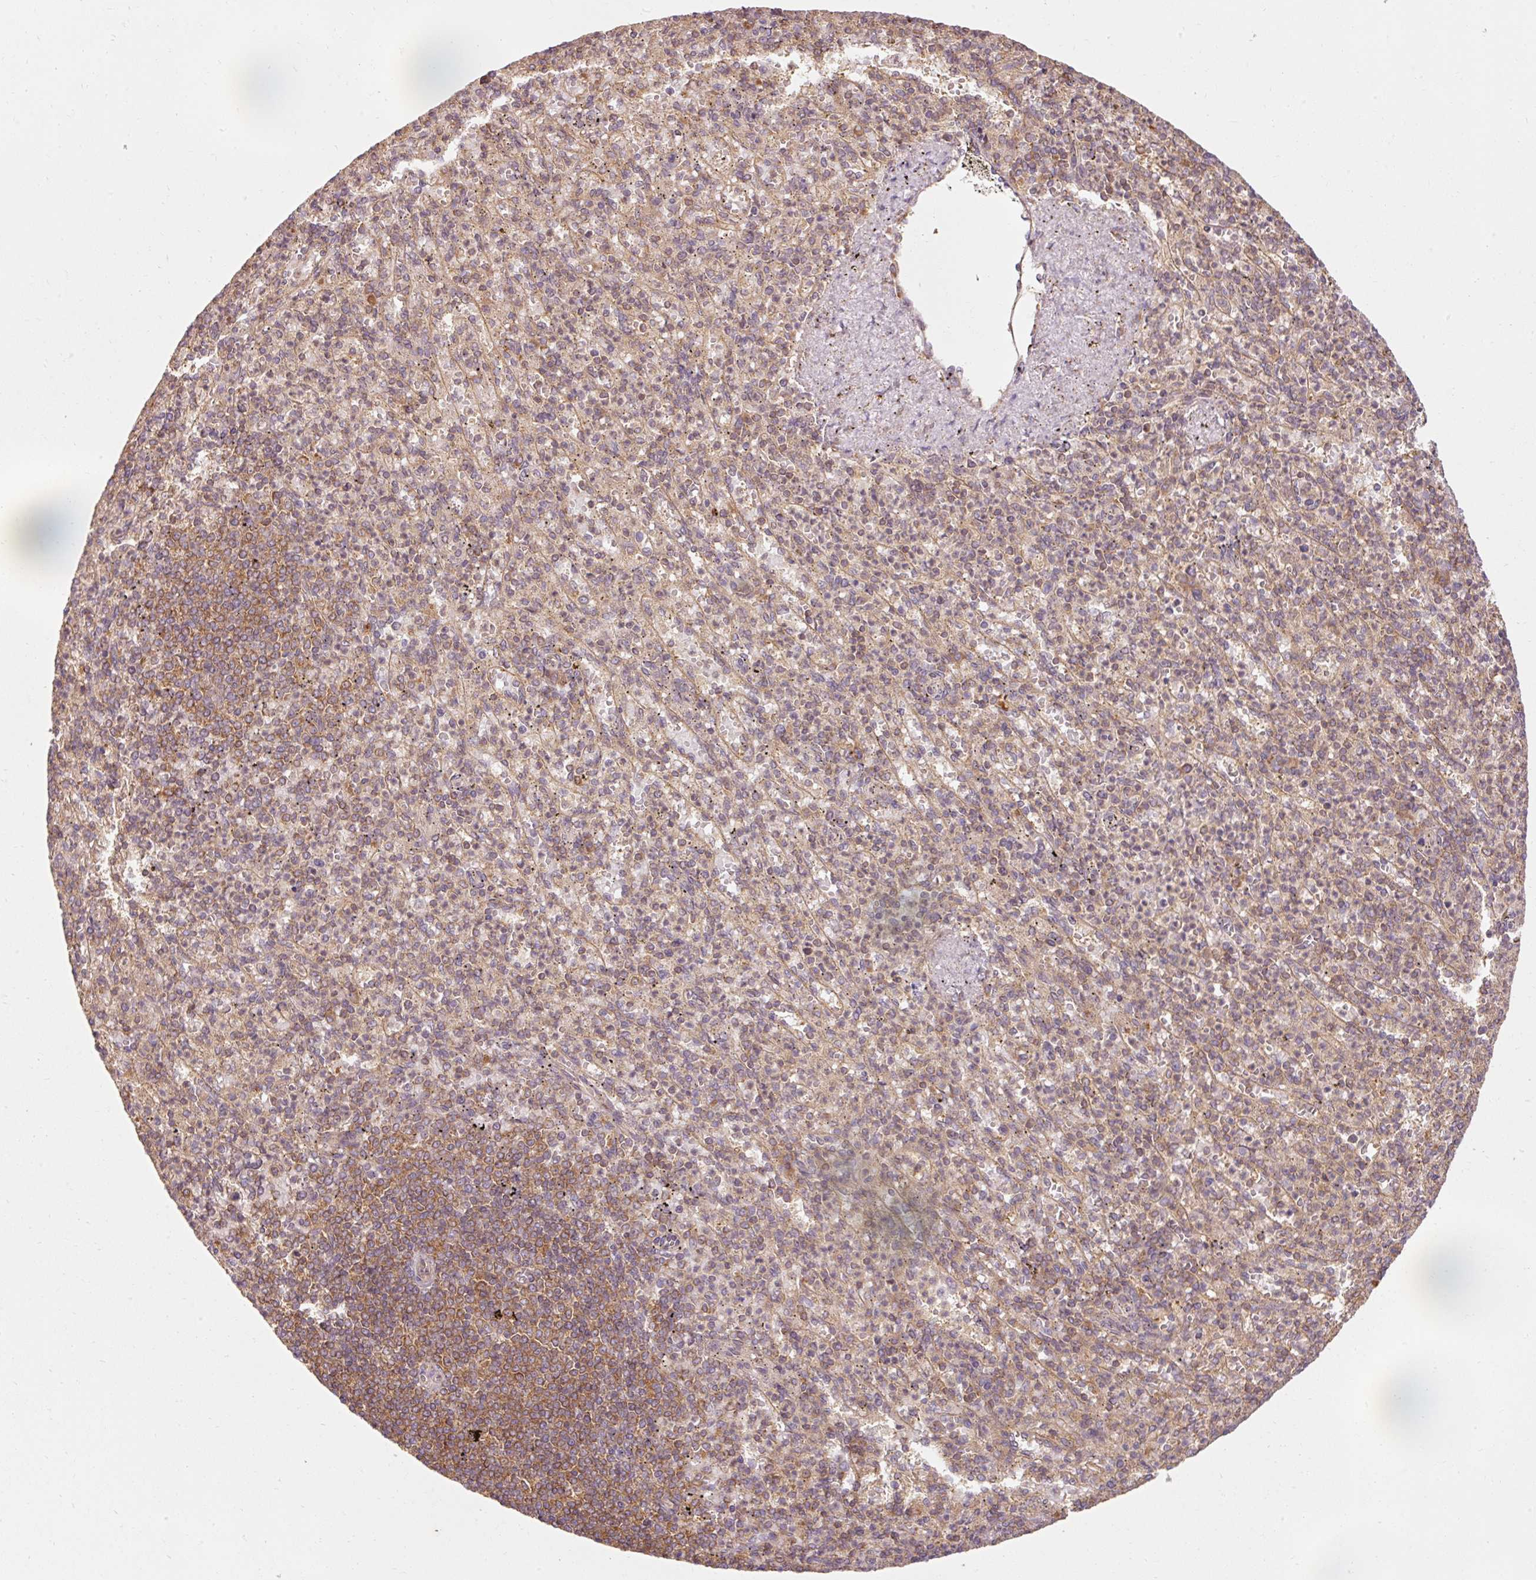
{"staining": {"intensity": "negative", "quantity": "none", "location": "none"}, "tissue": "spleen", "cell_type": "Cells in red pulp", "image_type": "normal", "snomed": [{"axis": "morphology", "description": "Normal tissue, NOS"}, {"axis": "topography", "description": "Spleen"}], "caption": "Immunohistochemistry (IHC) histopathology image of unremarkable spleen: human spleen stained with DAB (3,3'-diaminobenzidine) demonstrates no significant protein expression in cells in red pulp. (DAB (3,3'-diaminobenzidine) immunohistochemistry (IHC), high magnification).", "gene": "PDAP1", "patient": {"sex": "female", "age": 74}}